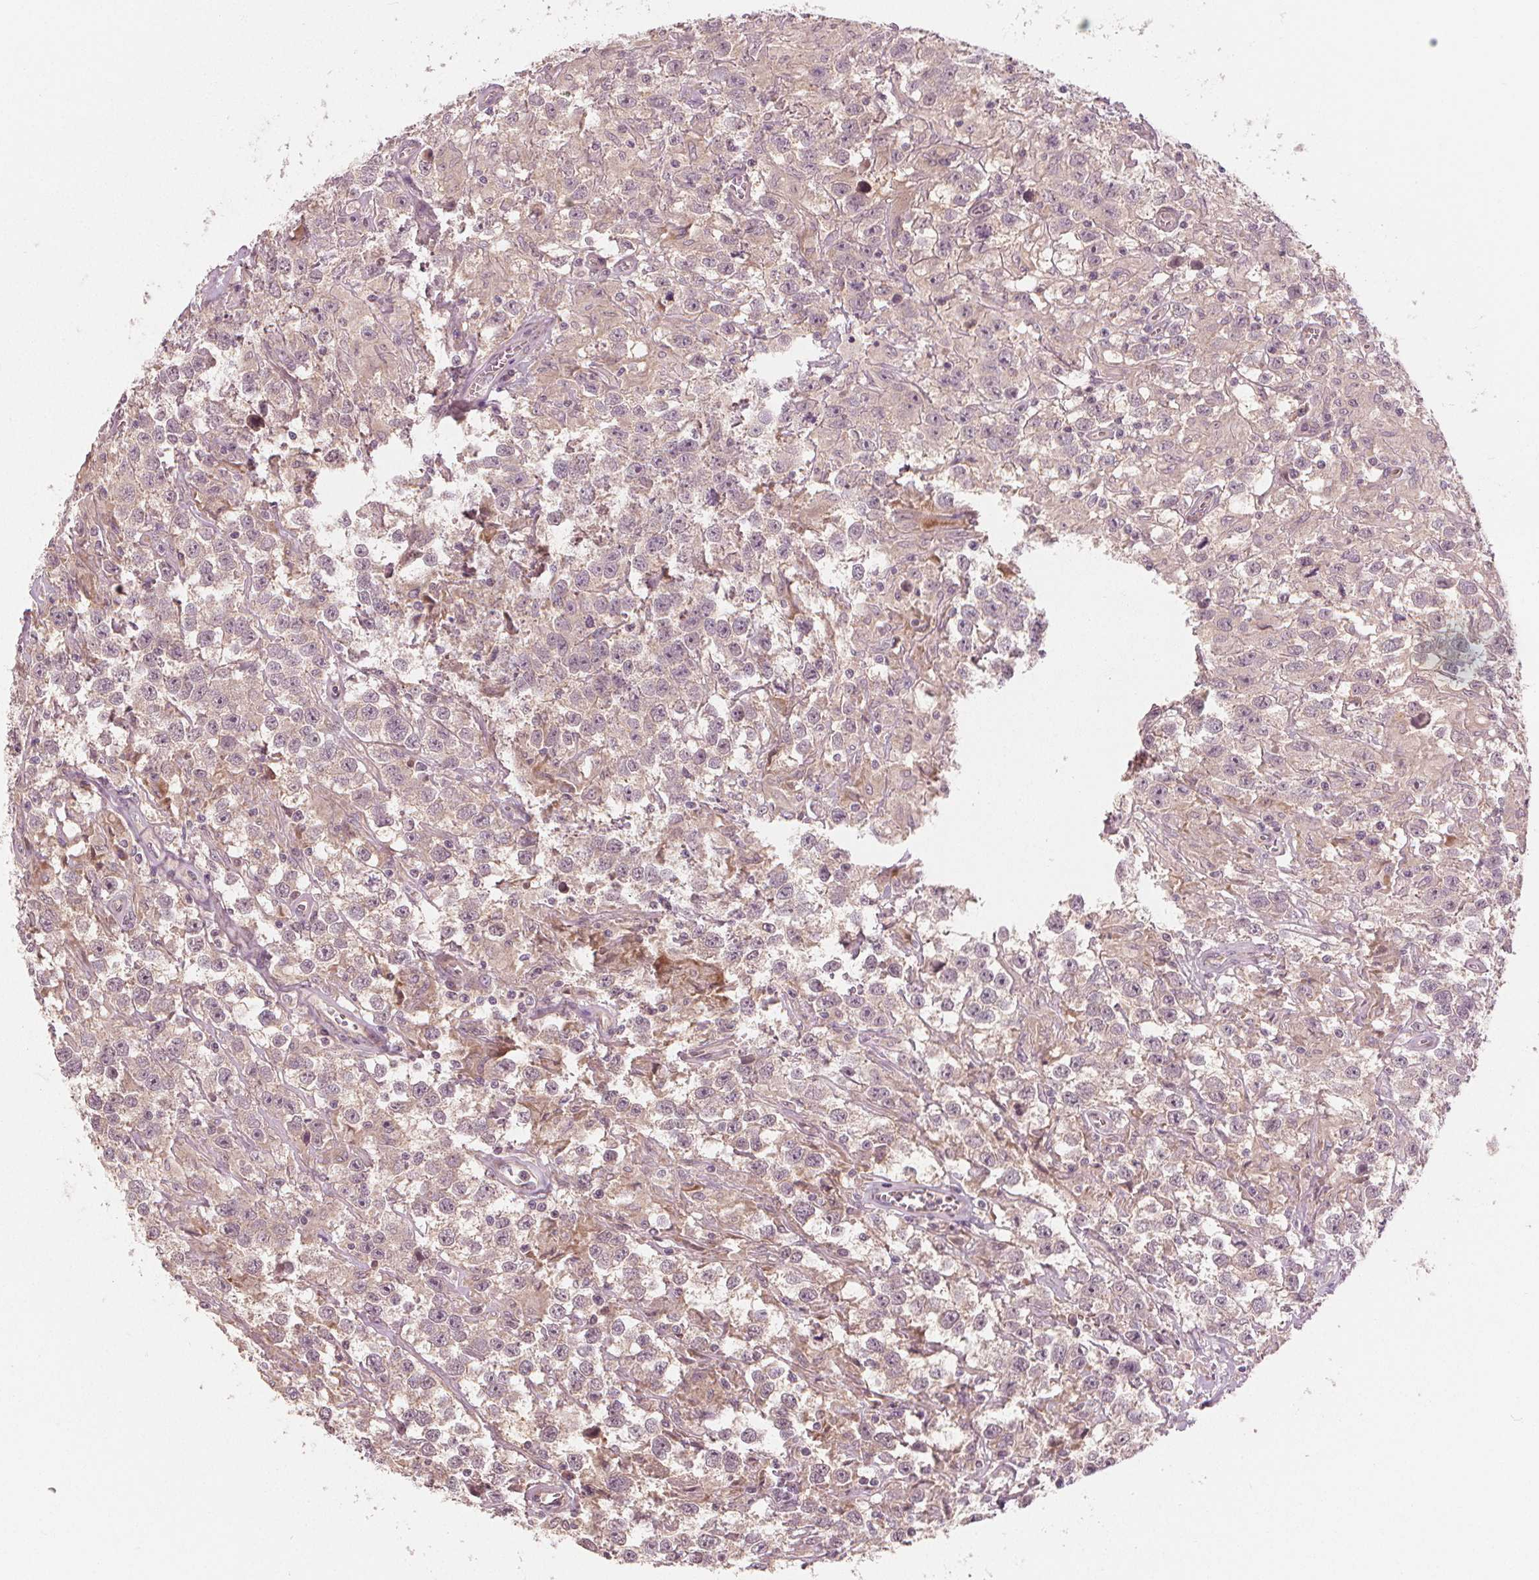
{"staining": {"intensity": "weak", "quantity": "<25%", "location": "nuclear"}, "tissue": "testis cancer", "cell_type": "Tumor cells", "image_type": "cancer", "snomed": [{"axis": "morphology", "description": "Seminoma, NOS"}, {"axis": "topography", "description": "Testis"}], "caption": "An immunohistochemistry image of testis seminoma is shown. There is no staining in tumor cells of testis seminoma.", "gene": "CLBA1", "patient": {"sex": "male", "age": 43}}